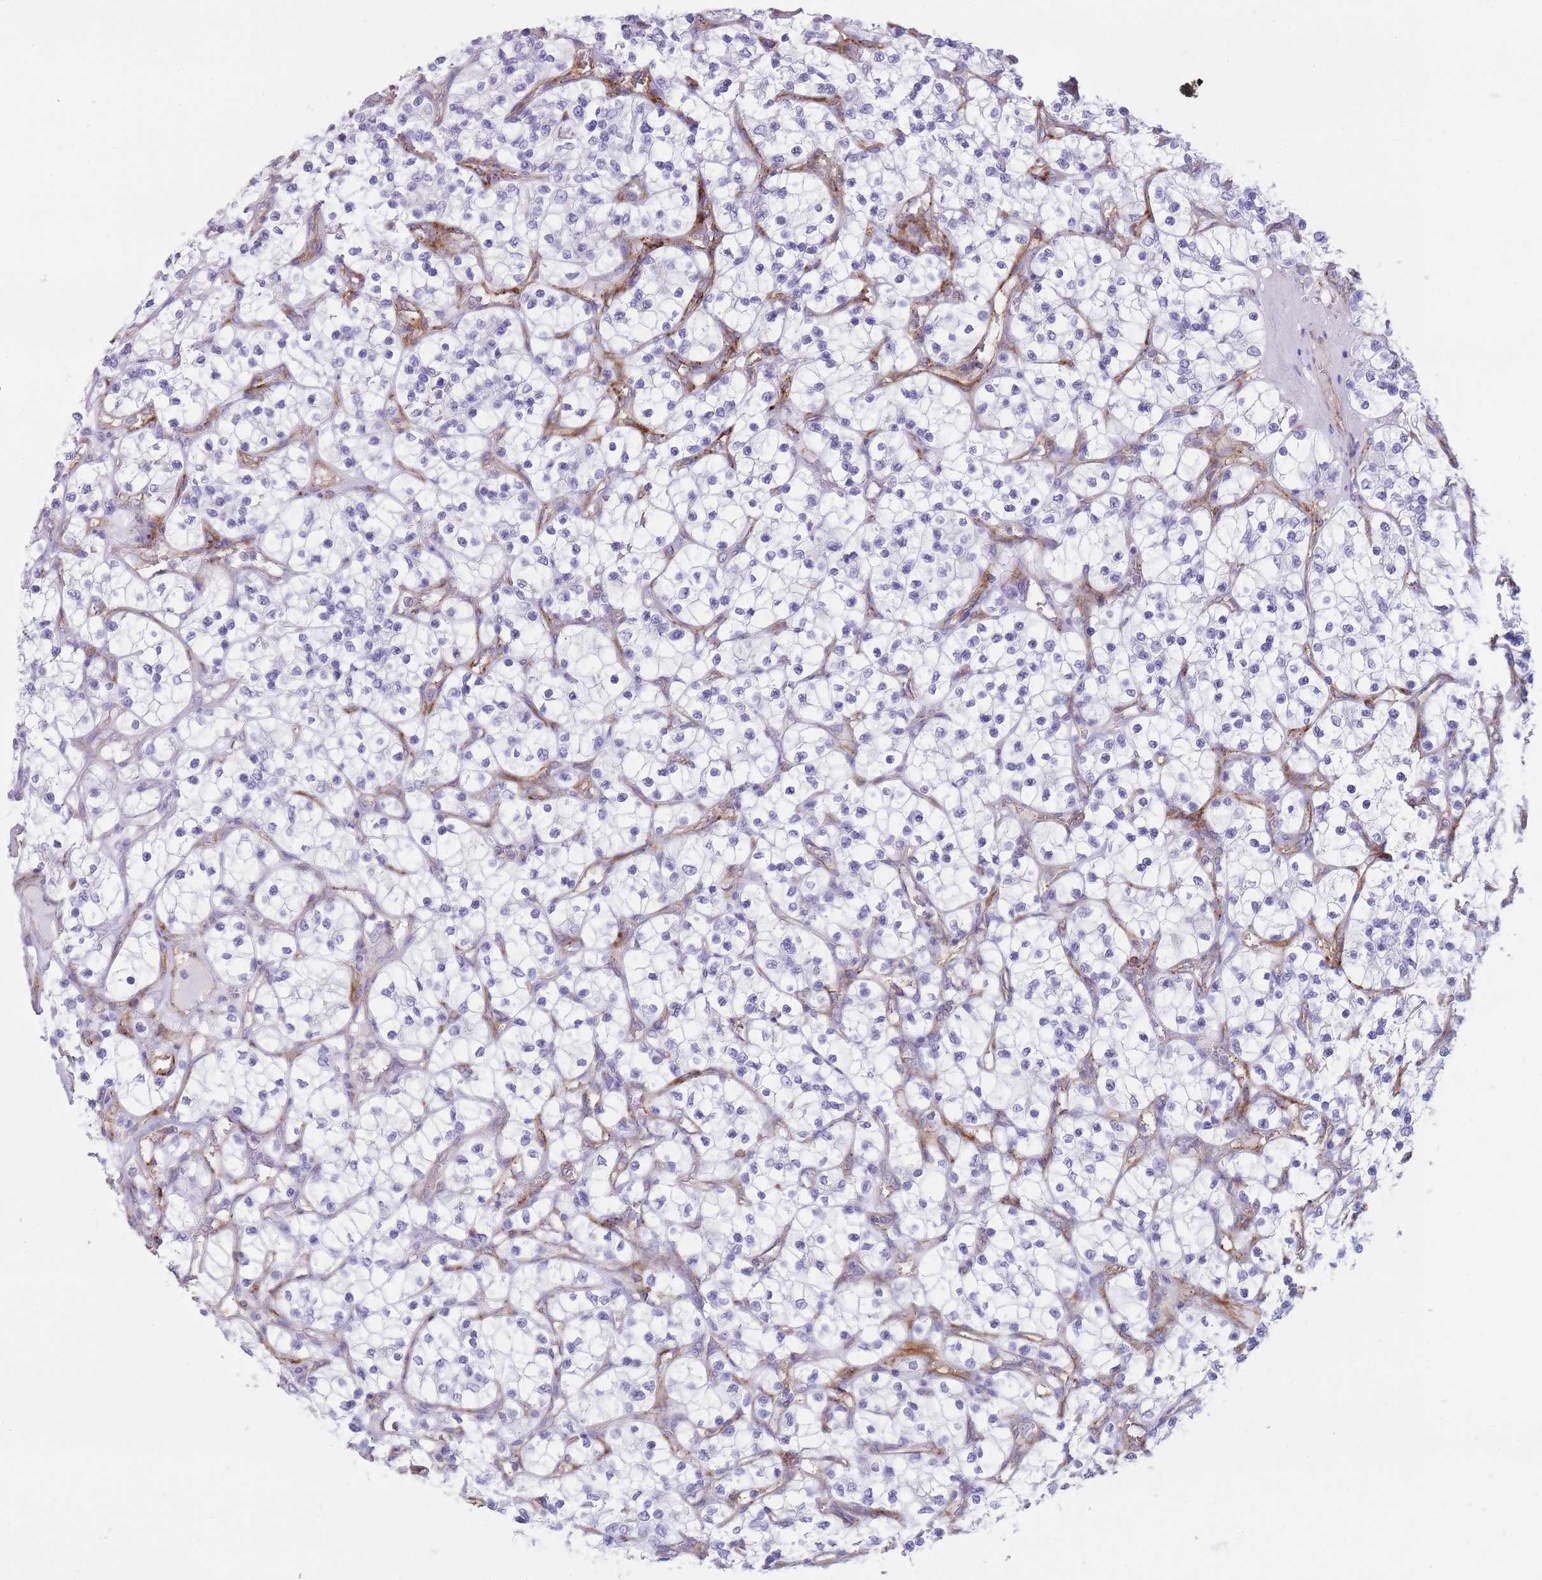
{"staining": {"intensity": "negative", "quantity": "none", "location": "none"}, "tissue": "renal cancer", "cell_type": "Tumor cells", "image_type": "cancer", "snomed": [{"axis": "morphology", "description": "Adenocarcinoma, NOS"}, {"axis": "topography", "description": "Kidney"}], "caption": "The micrograph demonstrates no significant expression in tumor cells of adenocarcinoma (renal).", "gene": "UTP14A", "patient": {"sex": "female", "age": 69}}